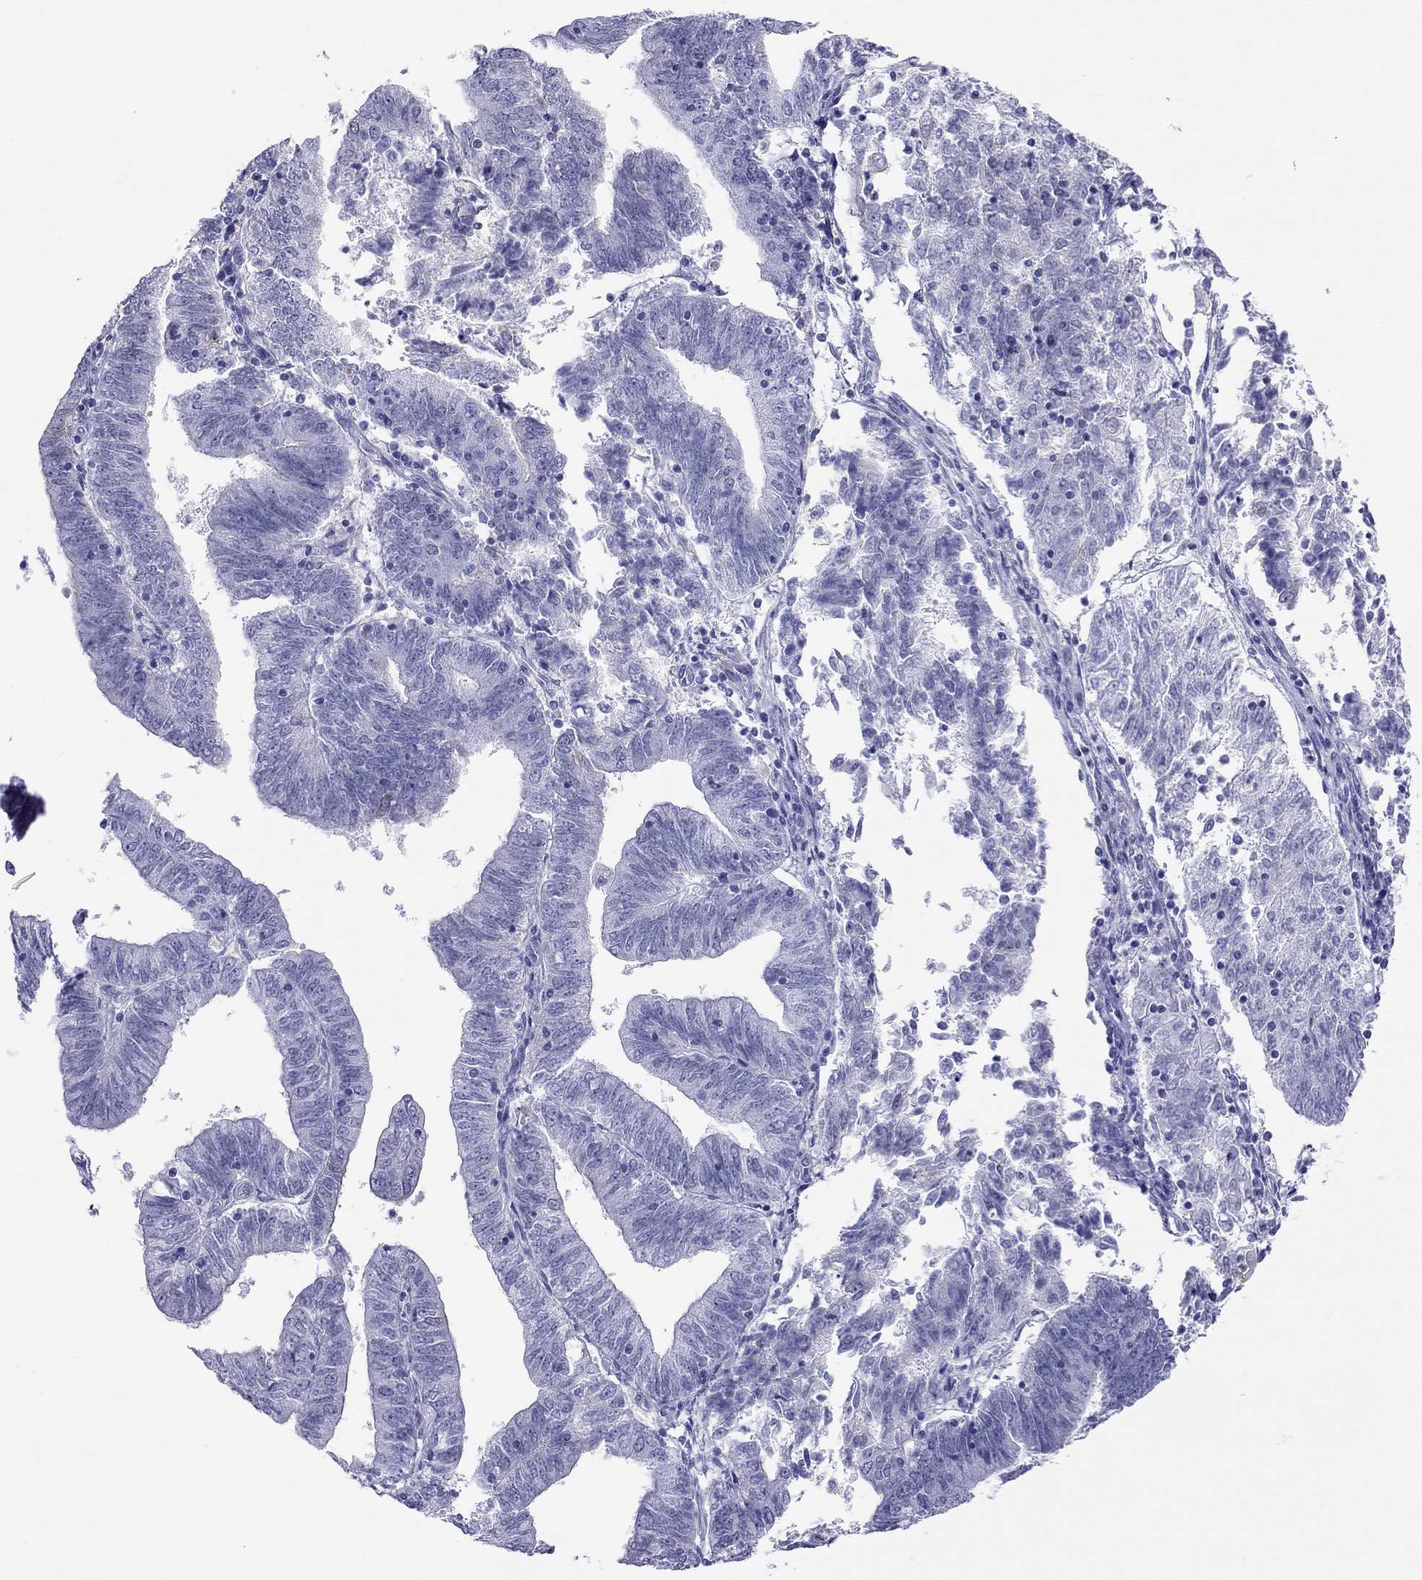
{"staining": {"intensity": "negative", "quantity": "none", "location": "none"}, "tissue": "endometrial cancer", "cell_type": "Tumor cells", "image_type": "cancer", "snomed": [{"axis": "morphology", "description": "Adenocarcinoma, NOS"}, {"axis": "topography", "description": "Endometrium"}], "caption": "DAB (3,3'-diaminobenzidine) immunohistochemical staining of endometrial cancer displays no significant staining in tumor cells.", "gene": "MYMX", "patient": {"sex": "female", "age": 82}}